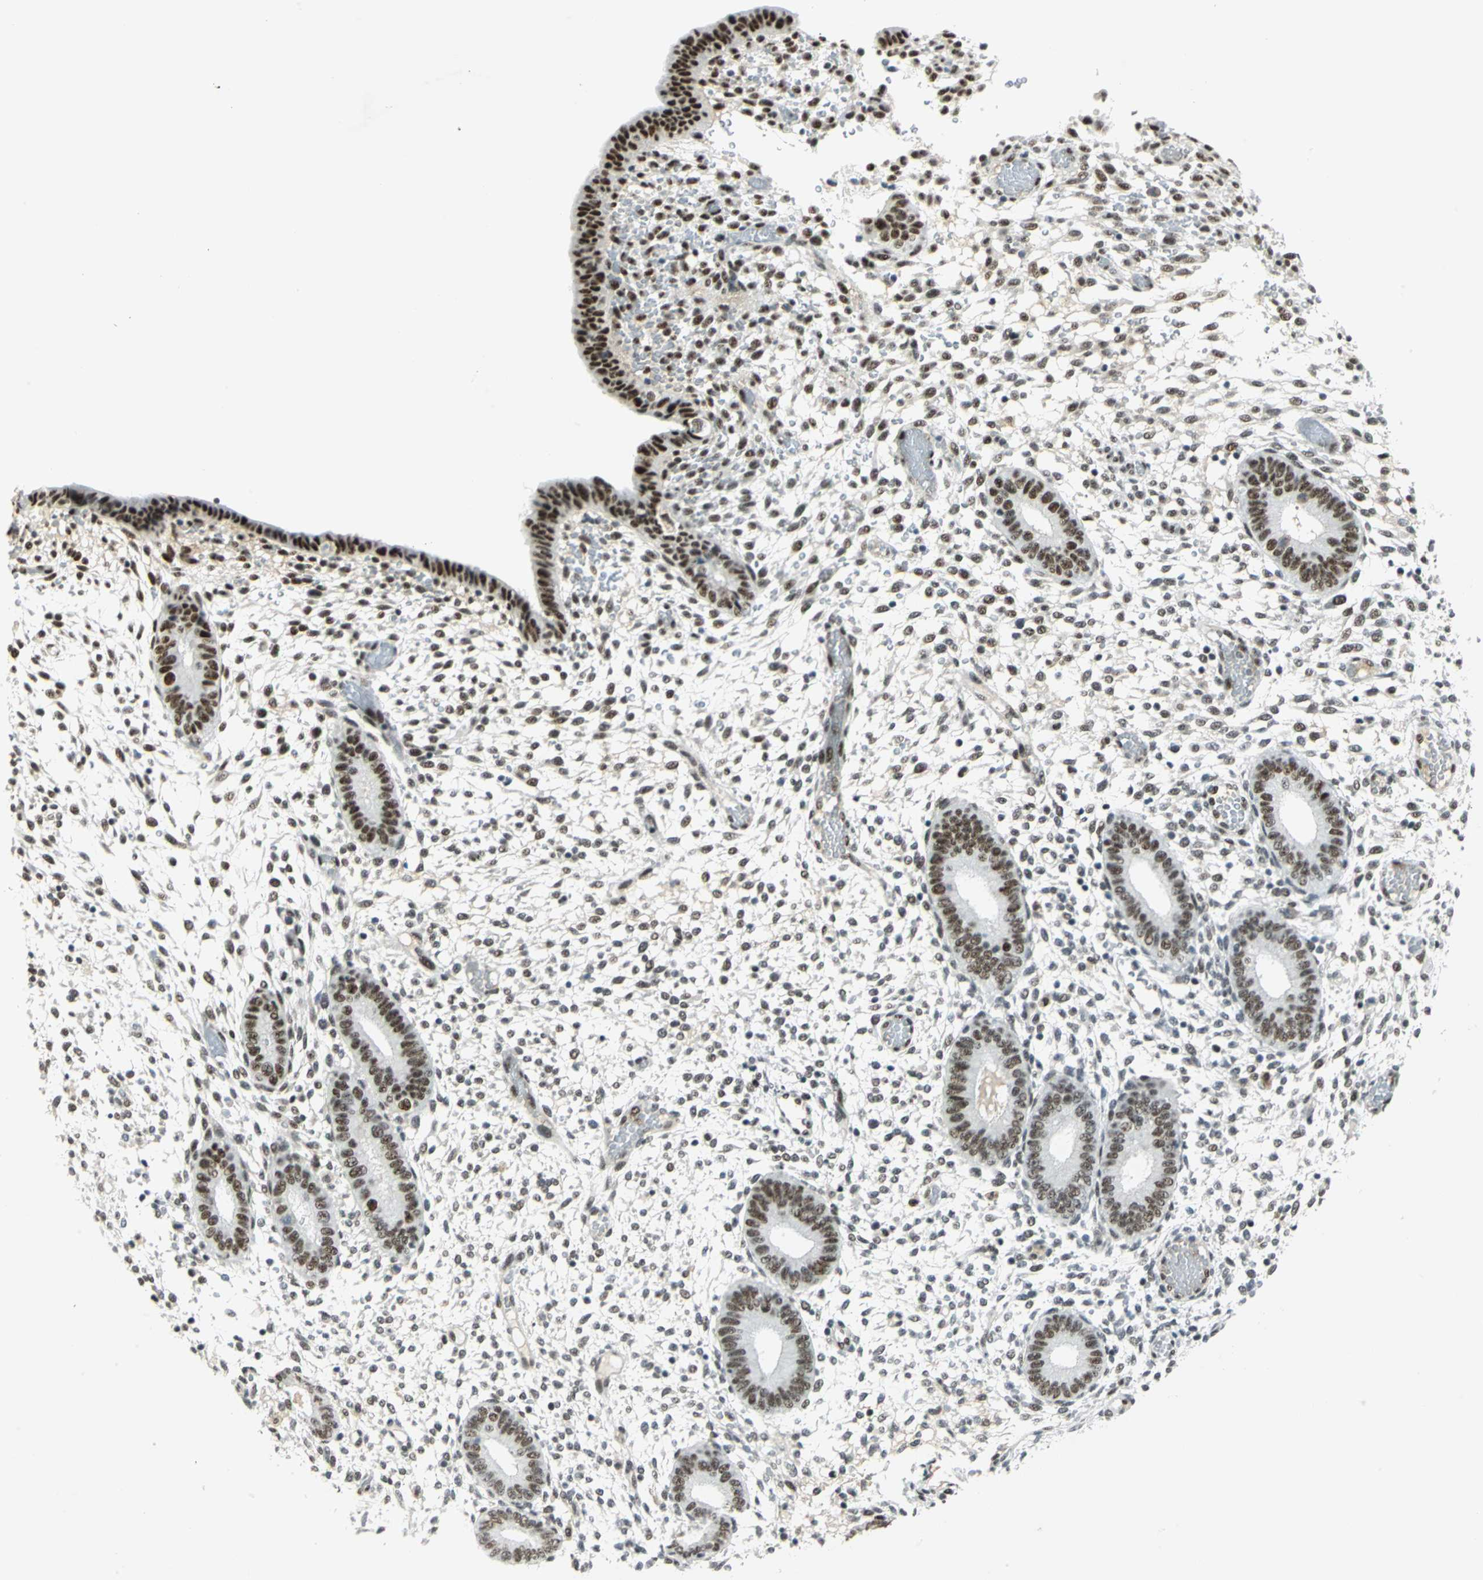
{"staining": {"intensity": "moderate", "quantity": "25%-75%", "location": "nuclear"}, "tissue": "endometrium", "cell_type": "Cells in endometrial stroma", "image_type": "normal", "snomed": [{"axis": "morphology", "description": "Normal tissue, NOS"}, {"axis": "topography", "description": "Endometrium"}], "caption": "Immunohistochemistry (IHC) photomicrograph of unremarkable human endometrium stained for a protein (brown), which displays medium levels of moderate nuclear positivity in about 25%-75% of cells in endometrial stroma.", "gene": "MTMR10", "patient": {"sex": "female", "age": 42}}